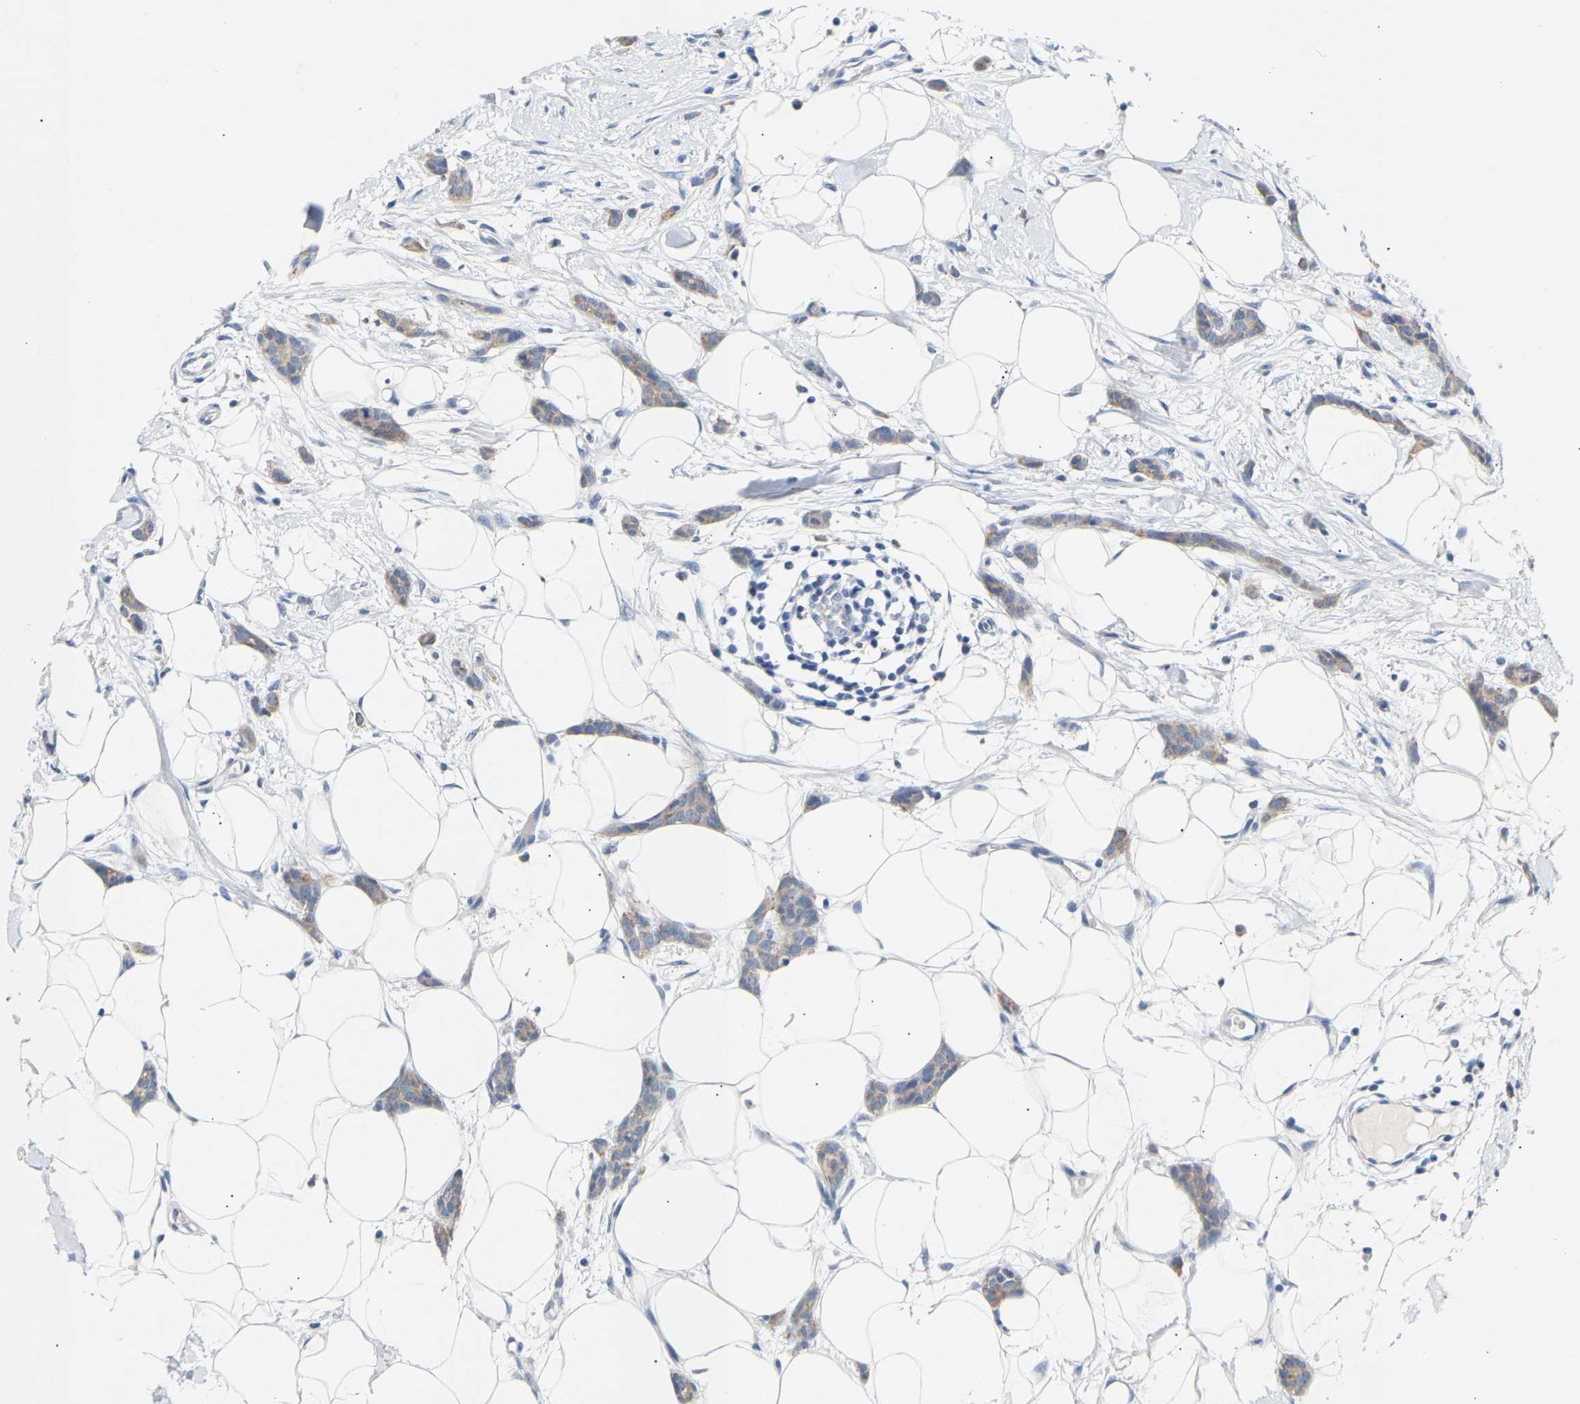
{"staining": {"intensity": "weak", "quantity": ">75%", "location": "cytoplasmic/membranous"}, "tissue": "breast cancer", "cell_type": "Tumor cells", "image_type": "cancer", "snomed": [{"axis": "morphology", "description": "Lobular carcinoma"}, {"axis": "topography", "description": "Skin"}, {"axis": "topography", "description": "Breast"}], "caption": "The photomicrograph exhibits immunohistochemical staining of breast cancer (lobular carcinoma). There is weak cytoplasmic/membranous staining is seen in approximately >75% of tumor cells.", "gene": "PEX1", "patient": {"sex": "female", "age": 46}}